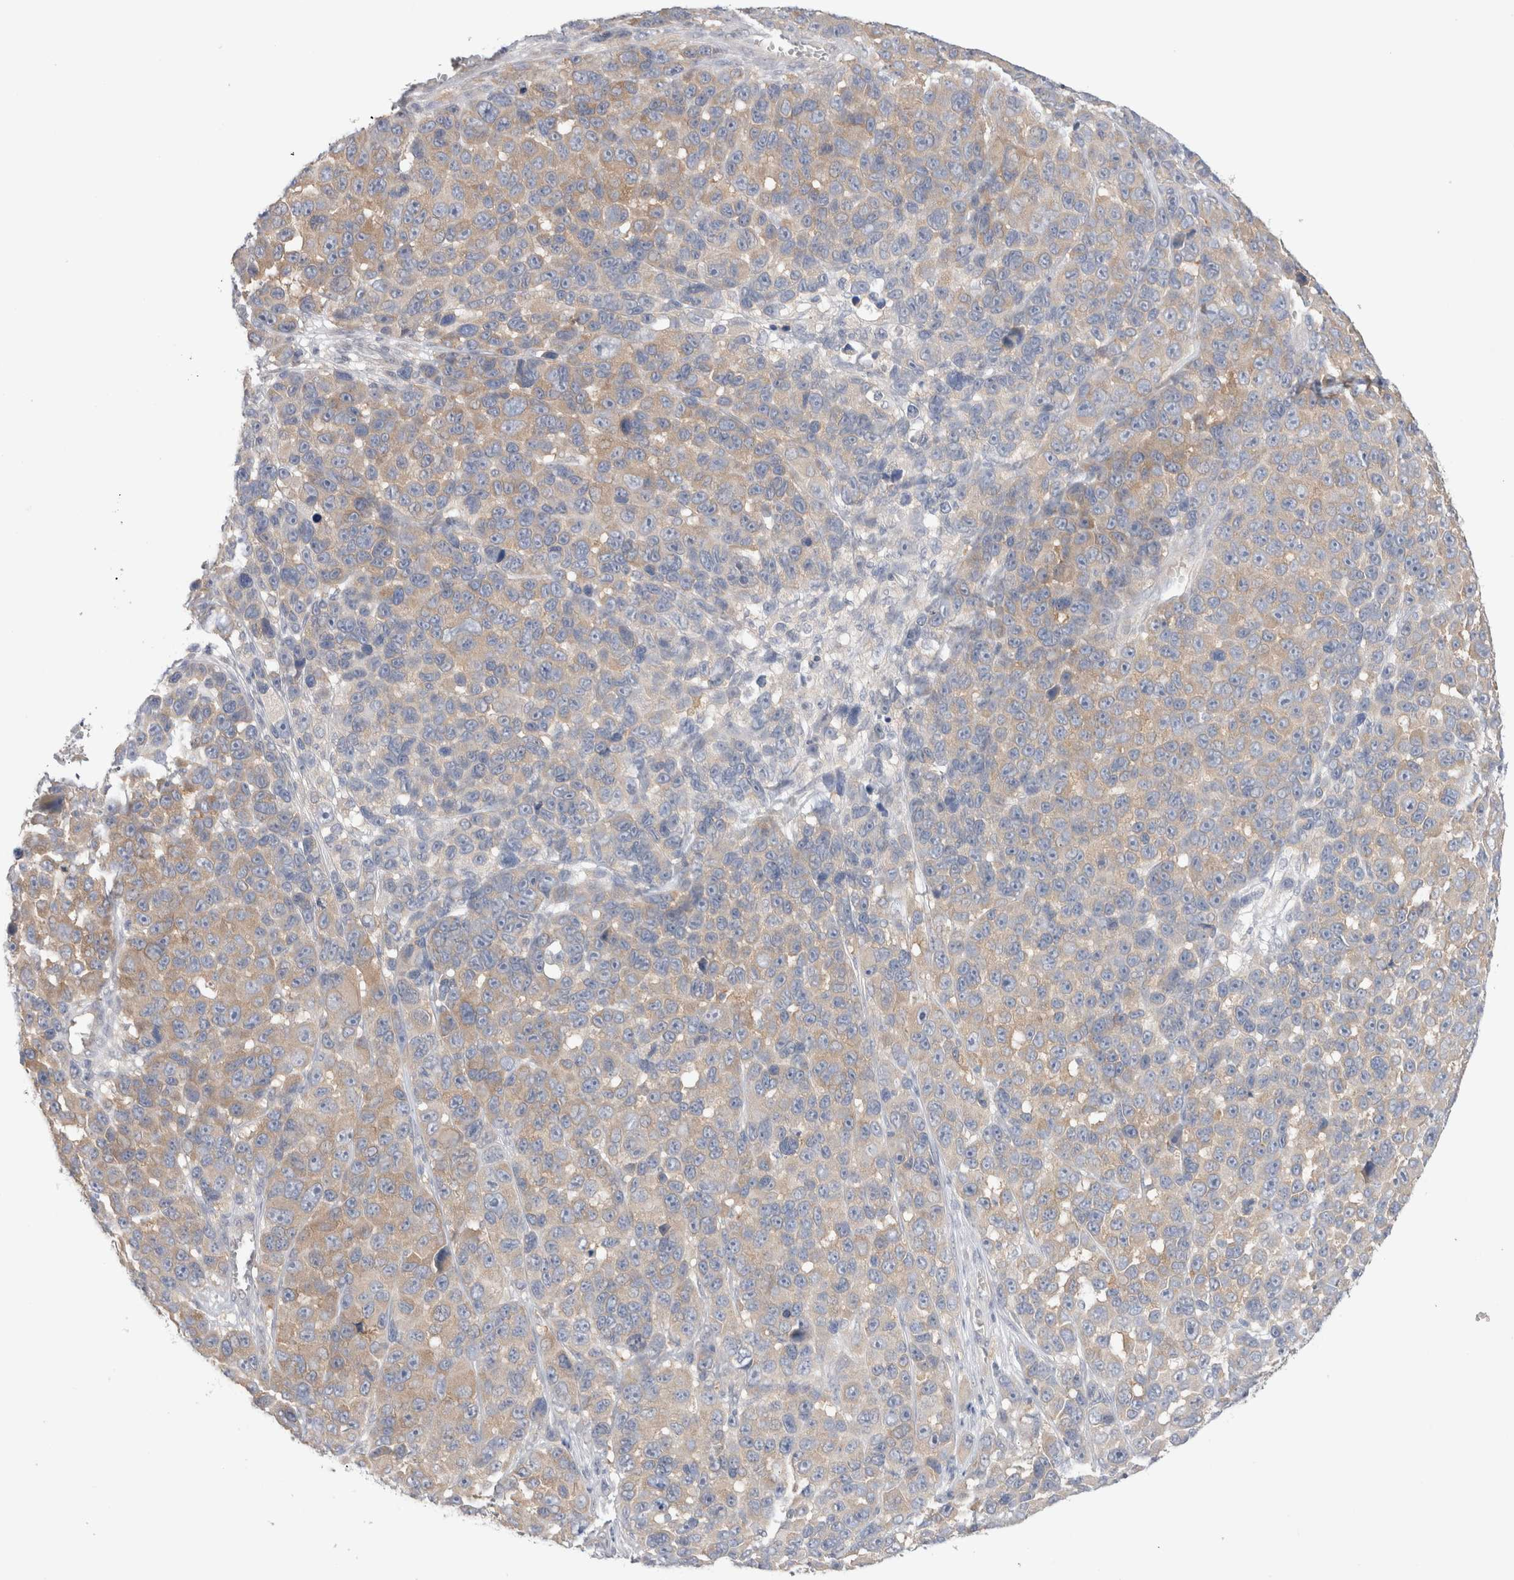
{"staining": {"intensity": "weak", "quantity": "25%-75%", "location": "cytoplasmic/membranous"}, "tissue": "melanoma", "cell_type": "Tumor cells", "image_type": "cancer", "snomed": [{"axis": "morphology", "description": "Malignant melanoma, NOS"}, {"axis": "topography", "description": "Skin"}], "caption": "This micrograph demonstrates immunohistochemistry (IHC) staining of human malignant melanoma, with low weak cytoplasmic/membranous staining in about 25%-75% of tumor cells.", "gene": "NDOR1", "patient": {"sex": "male", "age": 53}}